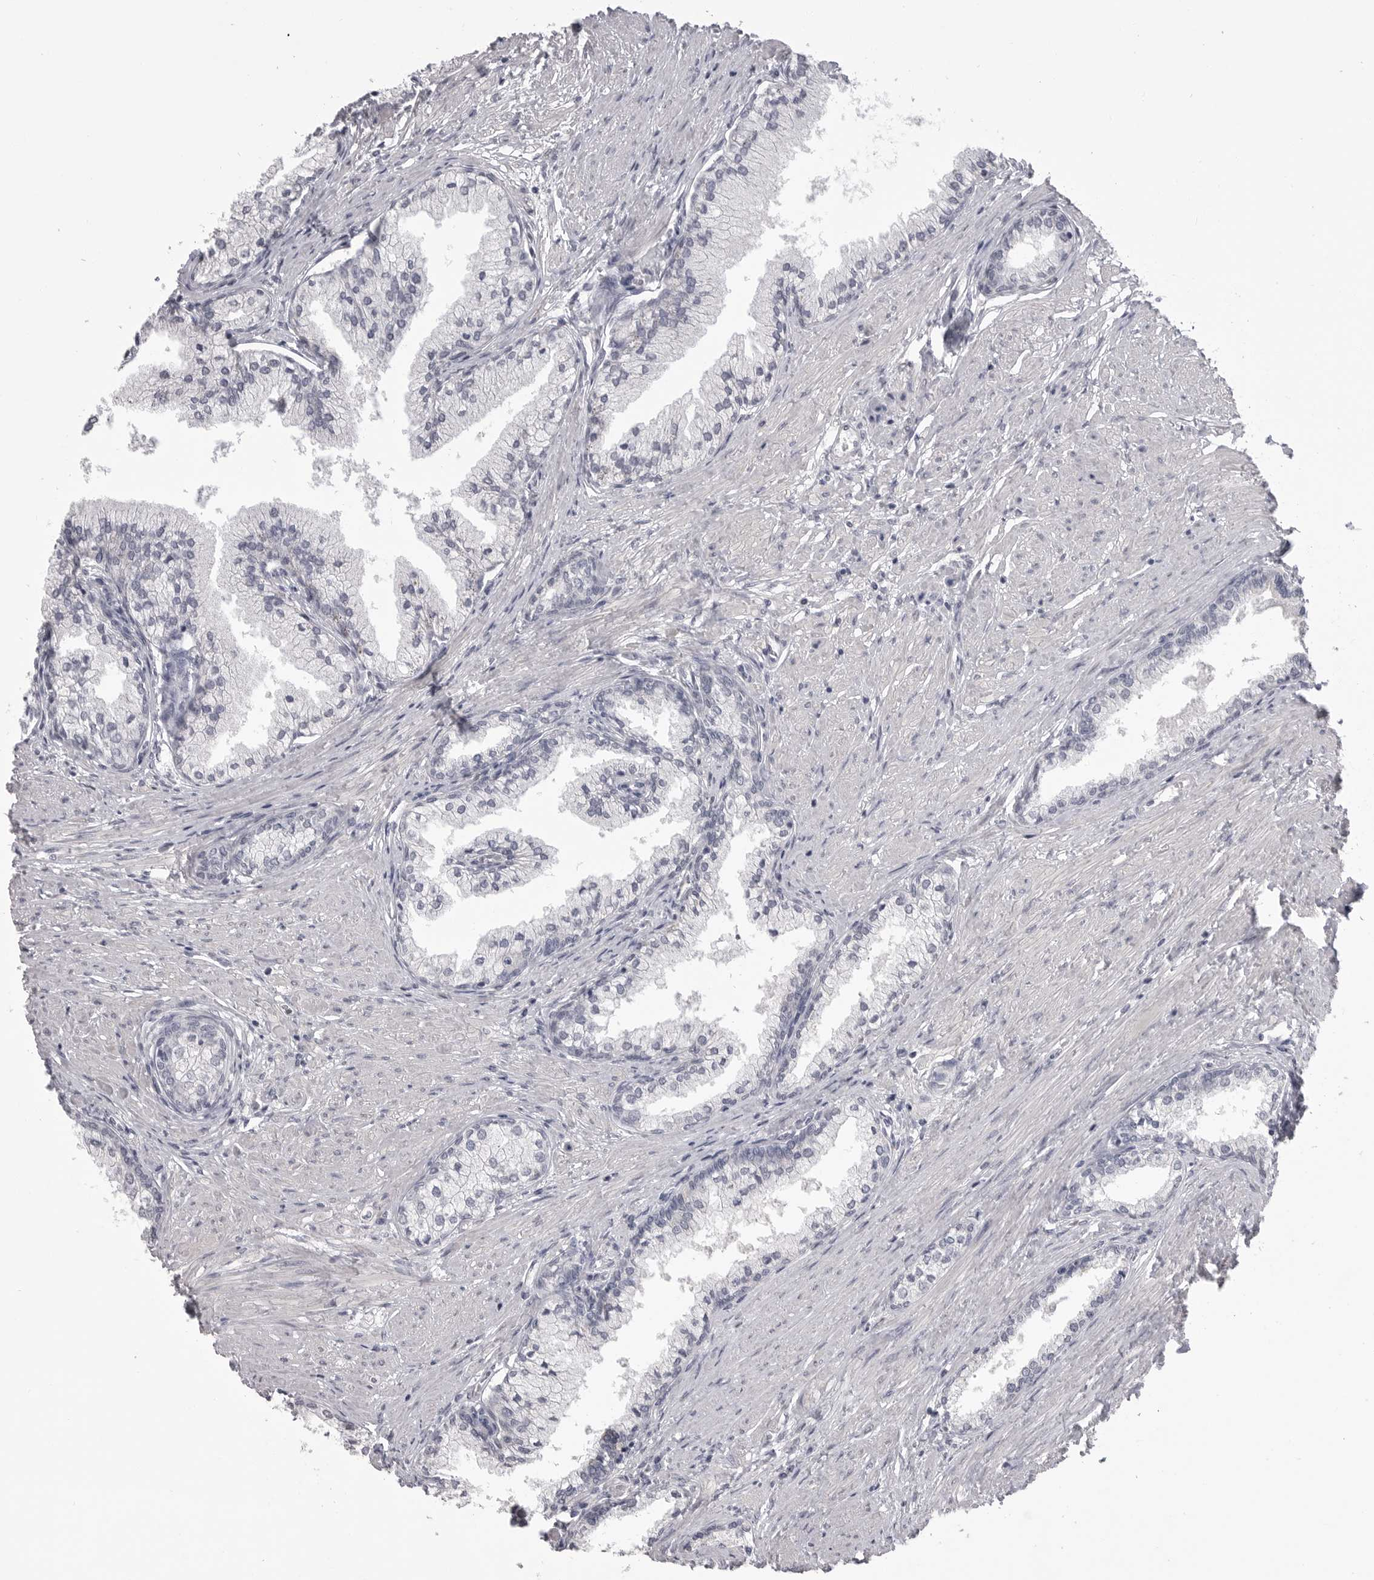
{"staining": {"intensity": "negative", "quantity": "none", "location": "none"}, "tissue": "prostate cancer", "cell_type": "Tumor cells", "image_type": "cancer", "snomed": [{"axis": "morphology", "description": "Adenocarcinoma, High grade"}, {"axis": "topography", "description": "Prostate"}], "caption": "An immunohistochemistry micrograph of high-grade adenocarcinoma (prostate) is shown. There is no staining in tumor cells of high-grade adenocarcinoma (prostate). Nuclei are stained in blue.", "gene": "SERPING1", "patient": {"sex": "male", "age": 61}}